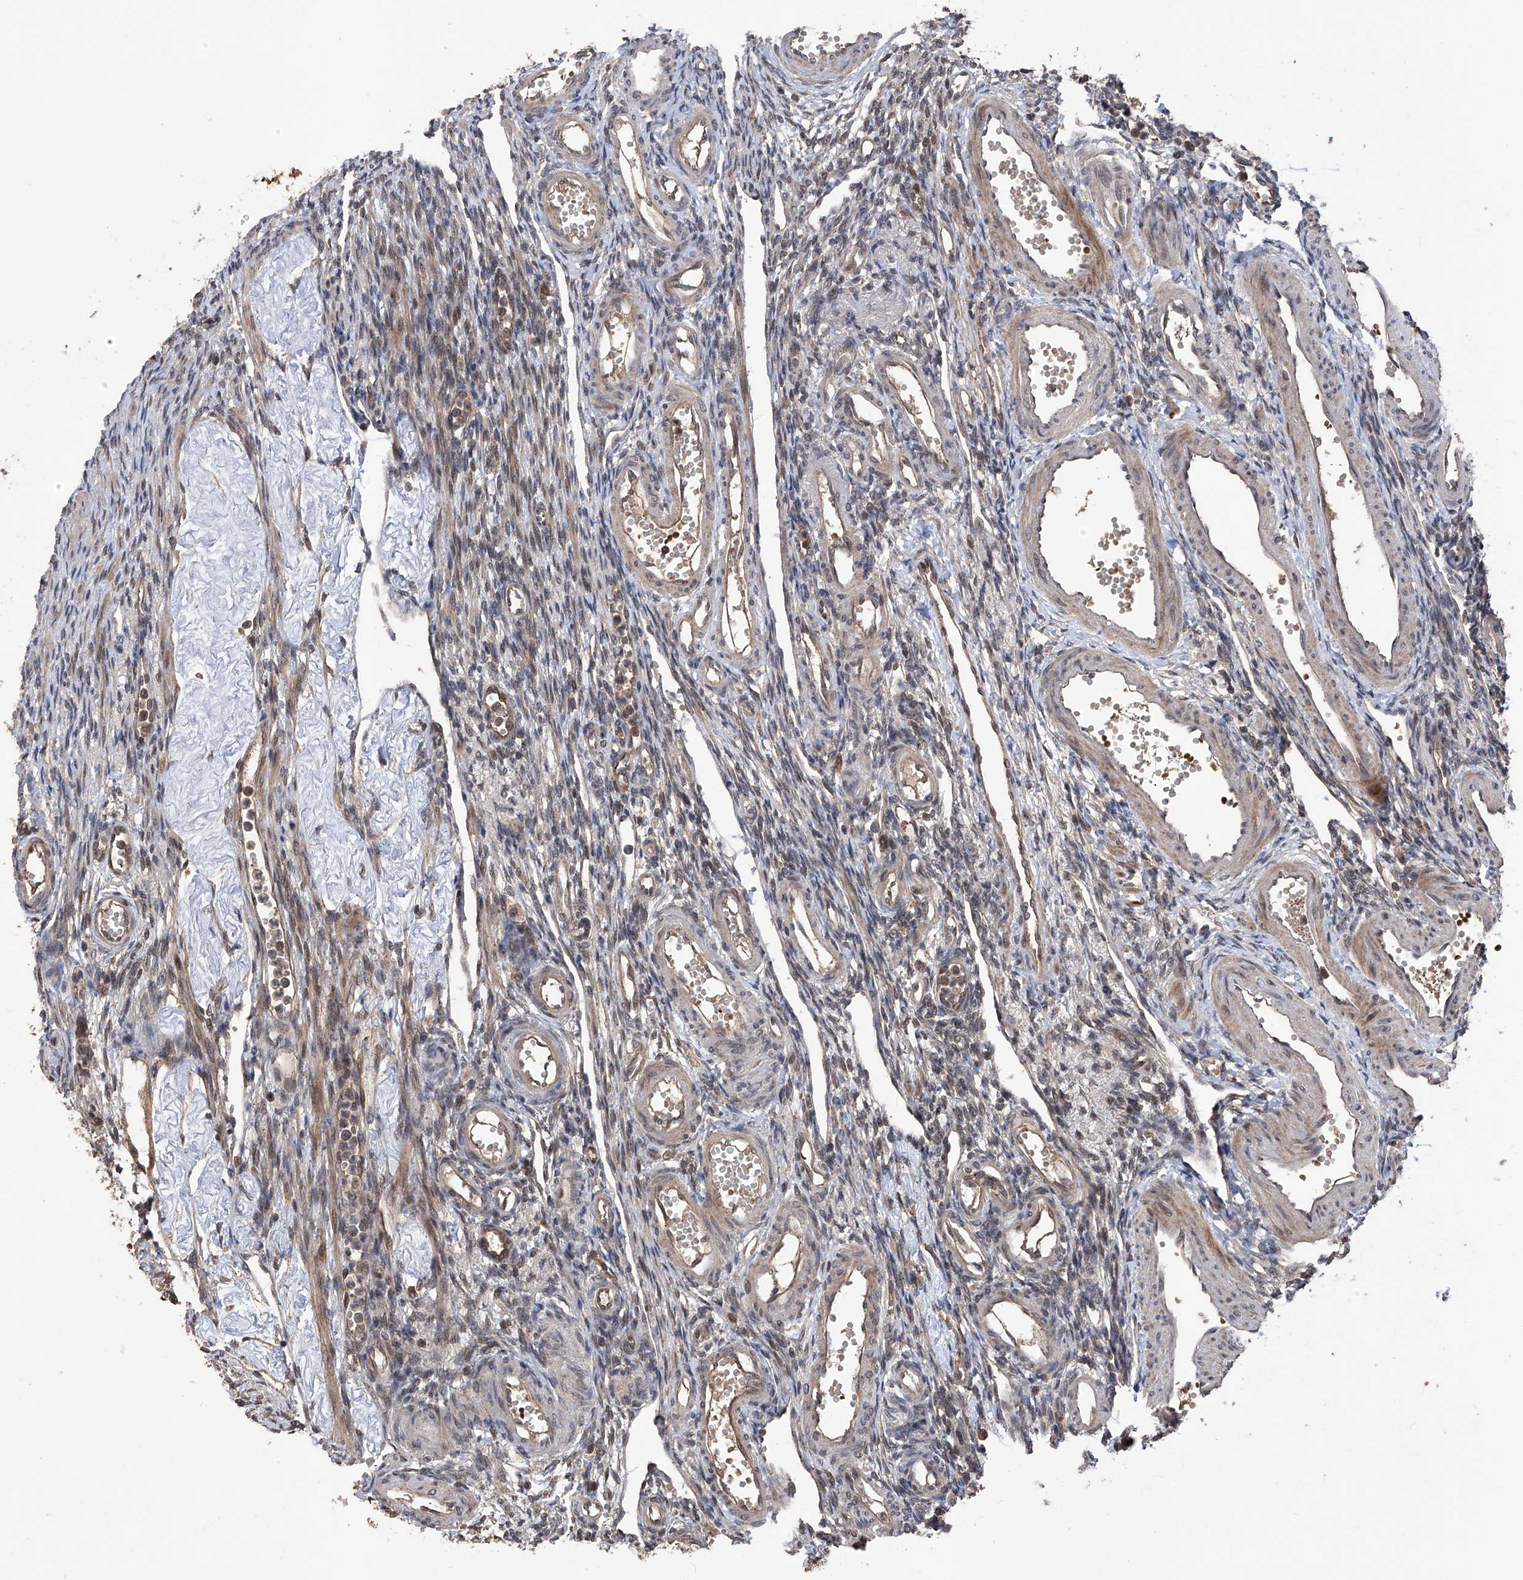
{"staining": {"intensity": "weak", "quantity": "25%-75%", "location": "cytoplasmic/membranous,nuclear"}, "tissue": "ovary", "cell_type": "Ovarian stroma cells", "image_type": "normal", "snomed": [{"axis": "morphology", "description": "Normal tissue, NOS"}, {"axis": "morphology", "description": "Cyst, NOS"}, {"axis": "topography", "description": "Ovary"}], "caption": "A brown stain shows weak cytoplasmic/membranous,nuclear expression of a protein in ovarian stroma cells of unremarkable human ovary. (brown staining indicates protein expression, while blue staining denotes nuclei).", "gene": "LYSMD4", "patient": {"sex": "female", "age": 33}}